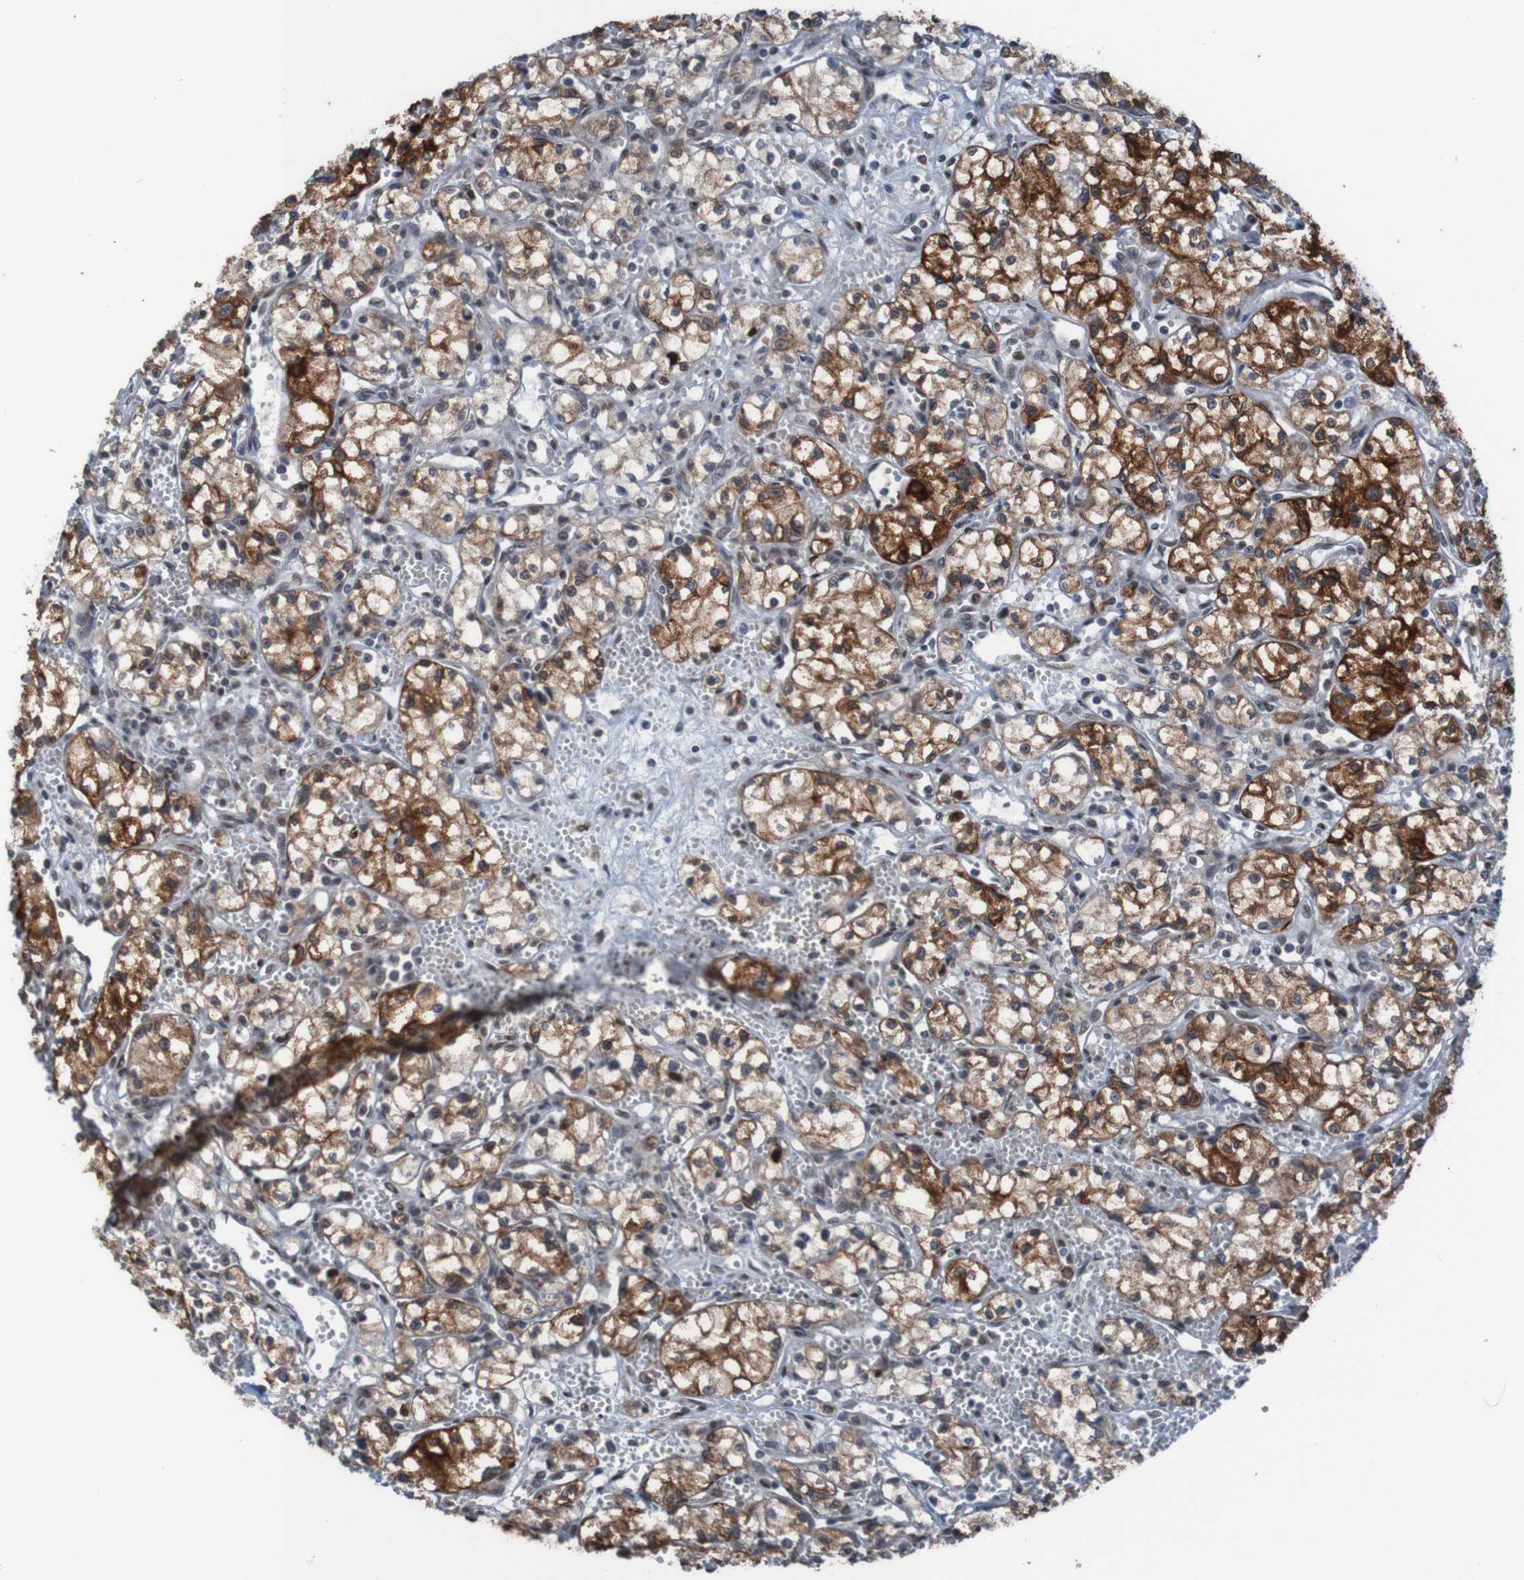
{"staining": {"intensity": "strong", "quantity": ">75%", "location": "cytoplasmic/membranous,nuclear"}, "tissue": "renal cancer", "cell_type": "Tumor cells", "image_type": "cancer", "snomed": [{"axis": "morphology", "description": "Normal tissue, NOS"}, {"axis": "morphology", "description": "Adenocarcinoma, NOS"}, {"axis": "topography", "description": "Kidney"}], "caption": "Protein staining of renal cancer tissue demonstrates strong cytoplasmic/membranous and nuclear expression in approximately >75% of tumor cells.", "gene": "PHF2", "patient": {"sex": "male", "age": 59}}